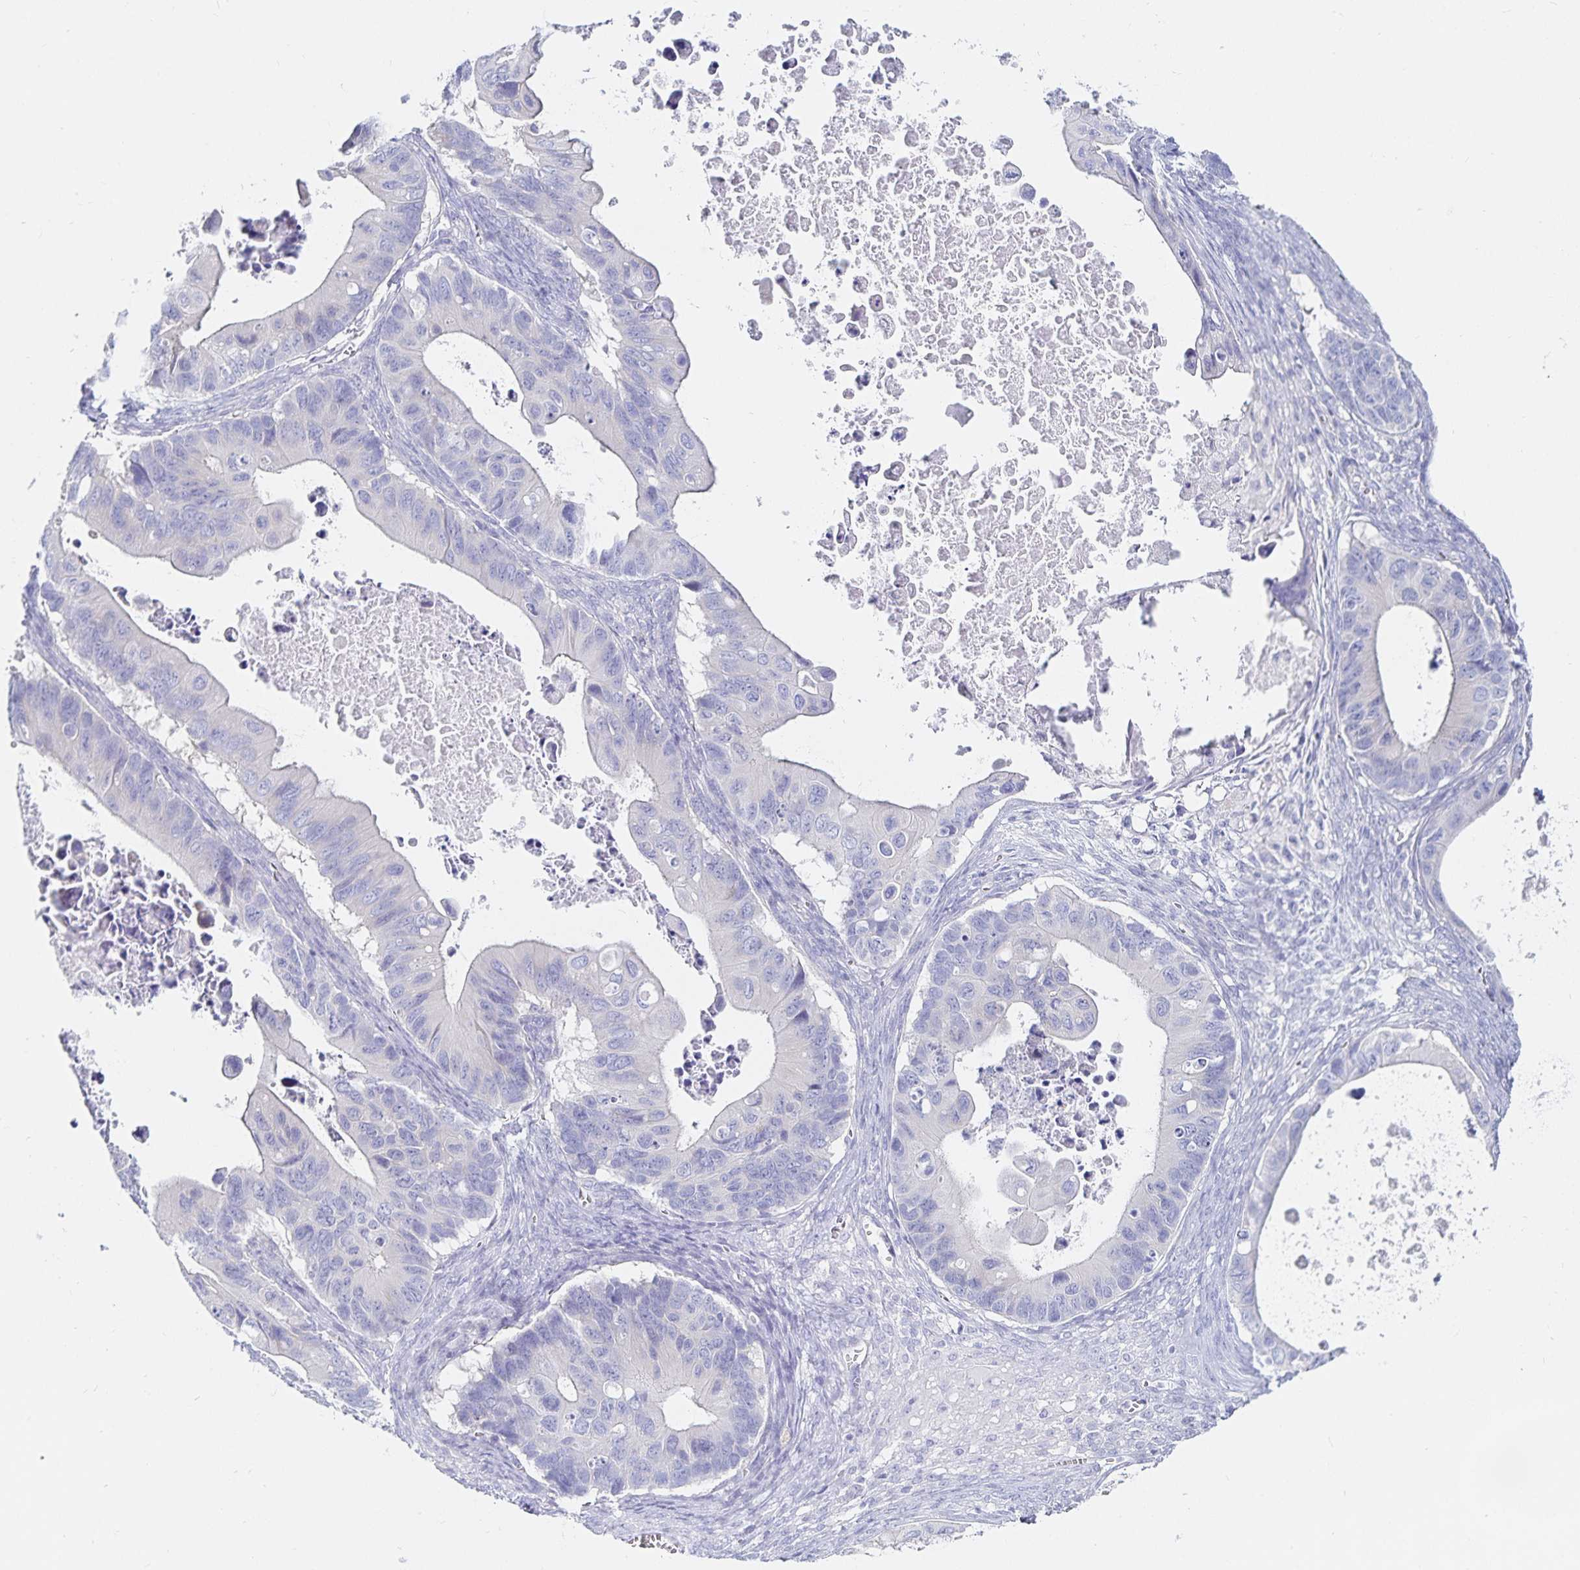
{"staining": {"intensity": "negative", "quantity": "none", "location": "none"}, "tissue": "ovarian cancer", "cell_type": "Tumor cells", "image_type": "cancer", "snomed": [{"axis": "morphology", "description": "Cystadenocarcinoma, mucinous, NOS"}, {"axis": "topography", "description": "Ovary"}], "caption": "Immunohistochemical staining of human mucinous cystadenocarcinoma (ovarian) demonstrates no significant expression in tumor cells.", "gene": "TNIP1", "patient": {"sex": "female", "age": 64}}